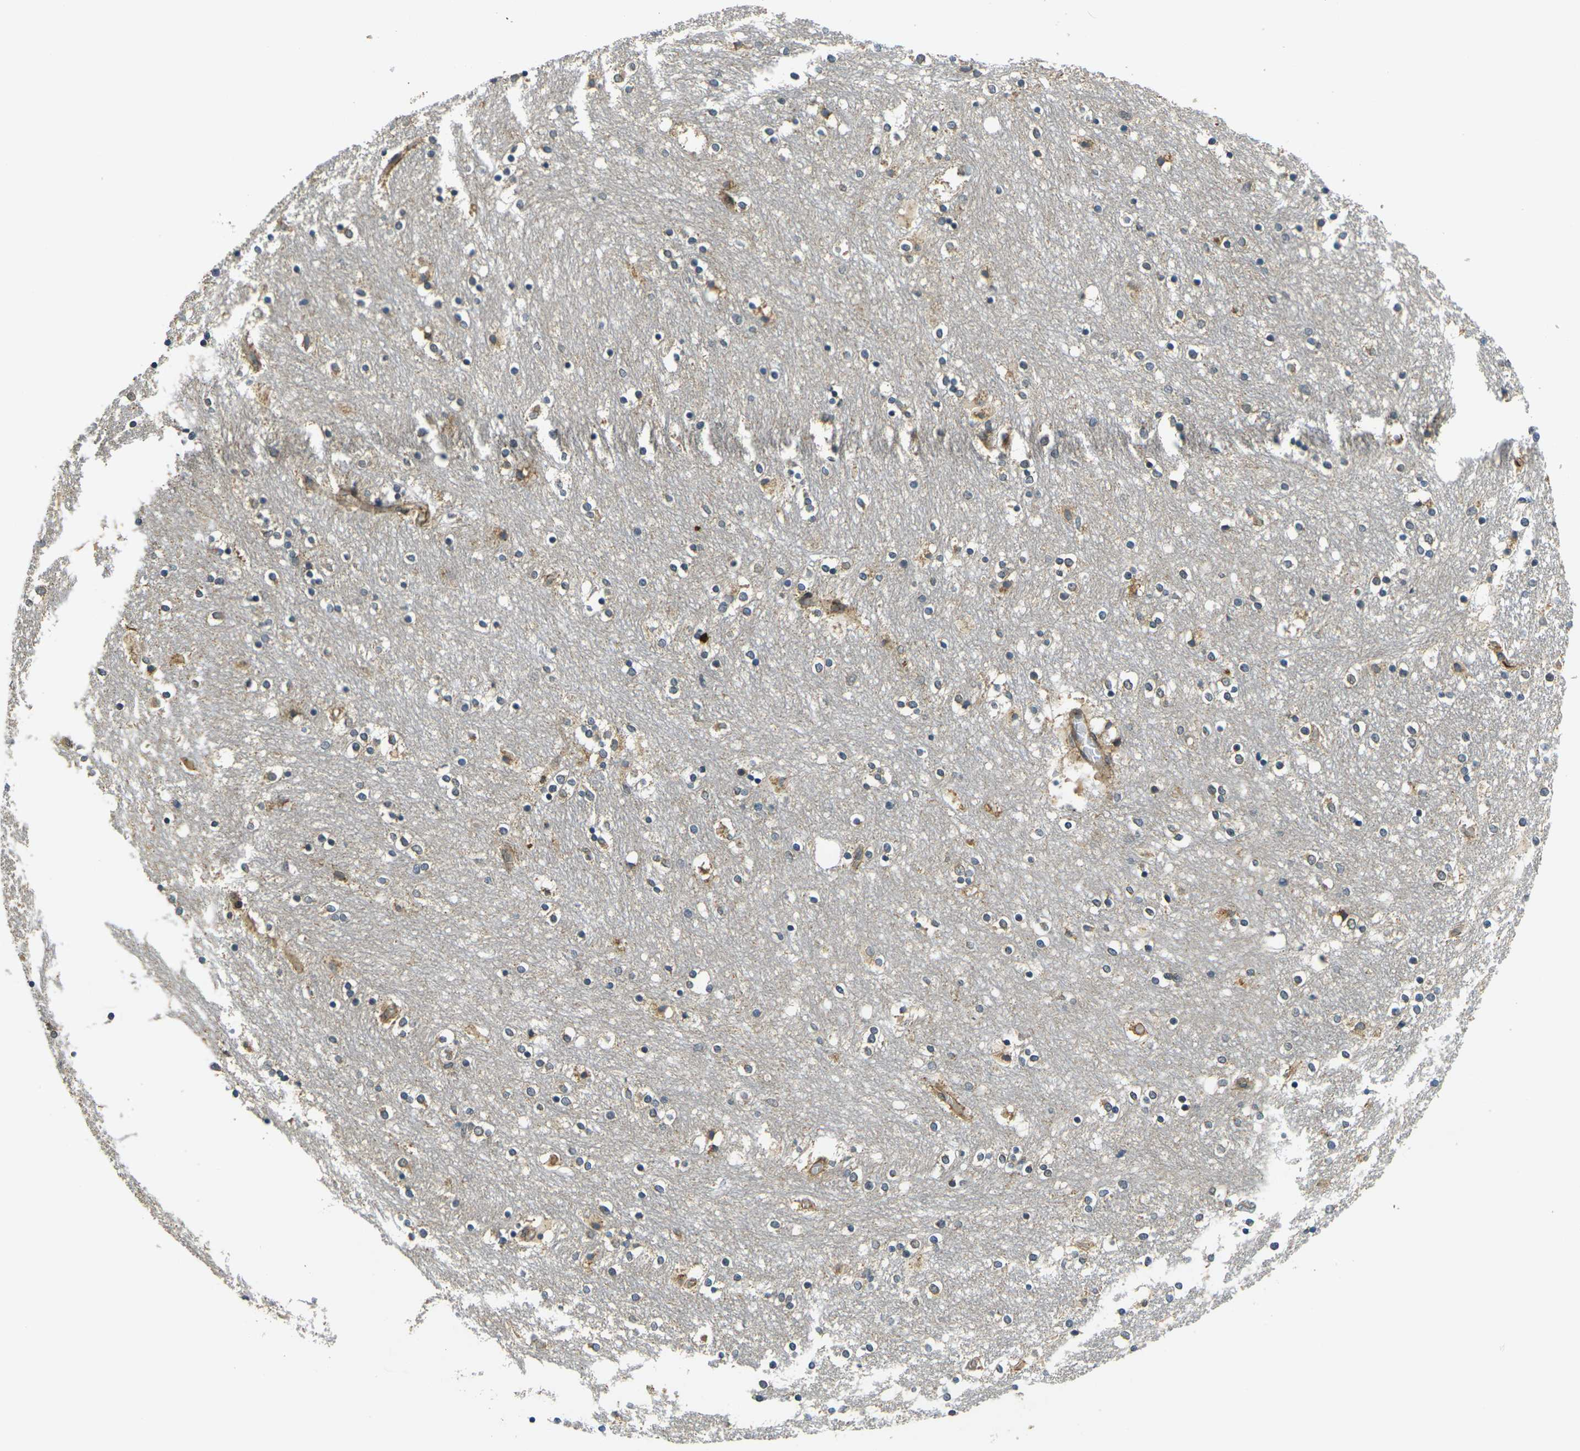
{"staining": {"intensity": "moderate", "quantity": "<25%", "location": "cytoplasmic/membranous"}, "tissue": "caudate", "cell_type": "Glial cells", "image_type": "normal", "snomed": [{"axis": "morphology", "description": "Normal tissue, NOS"}, {"axis": "topography", "description": "Lateral ventricle wall"}], "caption": "High-power microscopy captured an immunohistochemistry image of normal caudate, revealing moderate cytoplasmic/membranous staining in about <25% of glial cells.", "gene": "FUT11", "patient": {"sex": "female", "age": 54}}